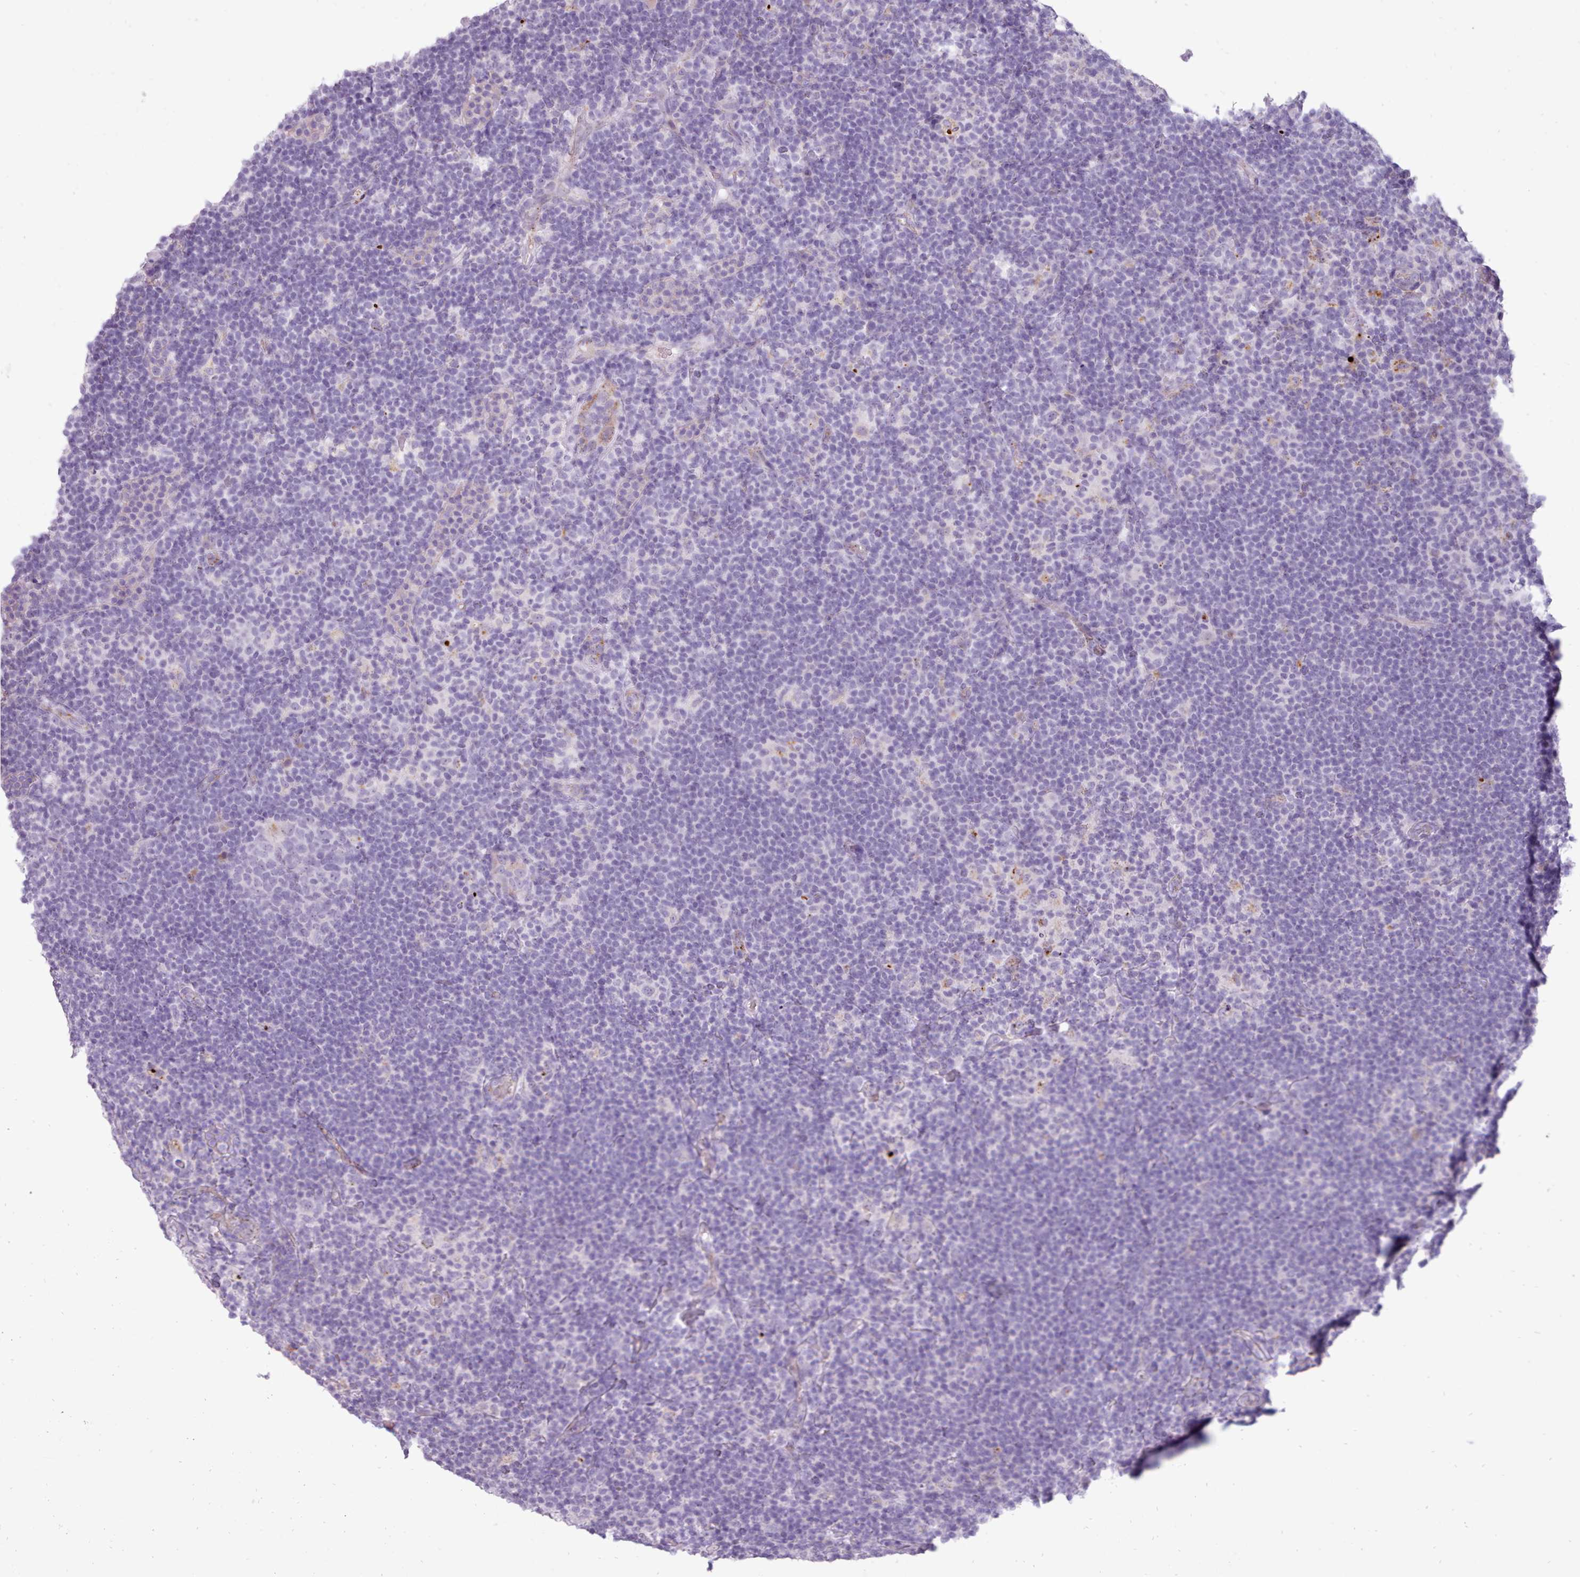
{"staining": {"intensity": "negative", "quantity": "none", "location": "none"}, "tissue": "lymphoma", "cell_type": "Tumor cells", "image_type": "cancer", "snomed": [{"axis": "morphology", "description": "Hodgkin's disease, NOS"}, {"axis": "topography", "description": "Lymph node"}], "caption": "Immunohistochemistry photomicrograph of neoplastic tissue: human Hodgkin's disease stained with DAB (3,3'-diaminobenzidine) exhibits no significant protein staining in tumor cells. The staining was performed using DAB to visualize the protein expression in brown, while the nuclei were stained in blue with hematoxylin (Magnification: 20x).", "gene": "ATRAID", "patient": {"sex": "female", "age": 57}}